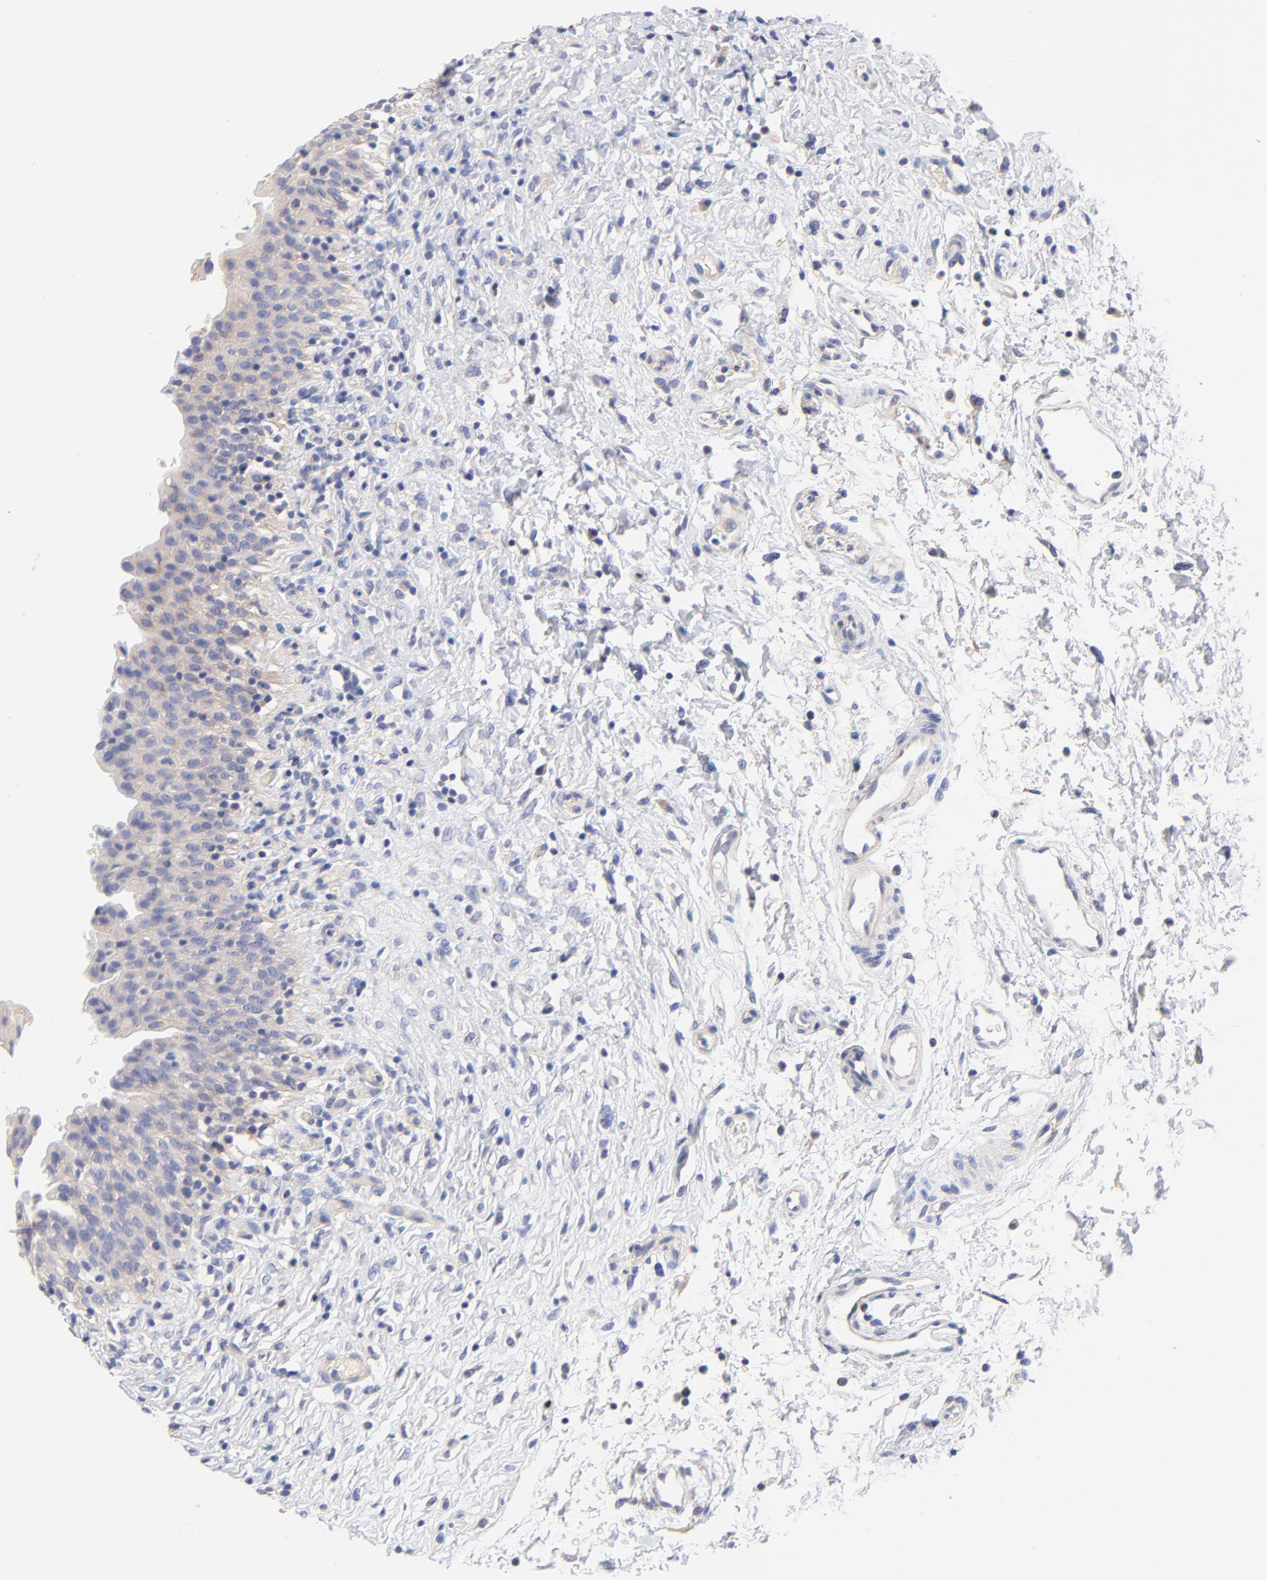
{"staining": {"intensity": "weak", "quantity": ">75%", "location": "cytoplasmic/membranous"}, "tissue": "urinary bladder", "cell_type": "Urothelial cells", "image_type": "normal", "snomed": [{"axis": "morphology", "description": "Normal tissue, NOS"}, {"axis": "topography", "description": "Urinary bladder"}], "caption": "Human urinary bladder stained with a brown dye demonstrates weak cytoplasmic/membranous positive expression in about >75% of urothelial cells.", "gene": "TNFRSF13C", "patient": {"sex": "male", "age": 51}}